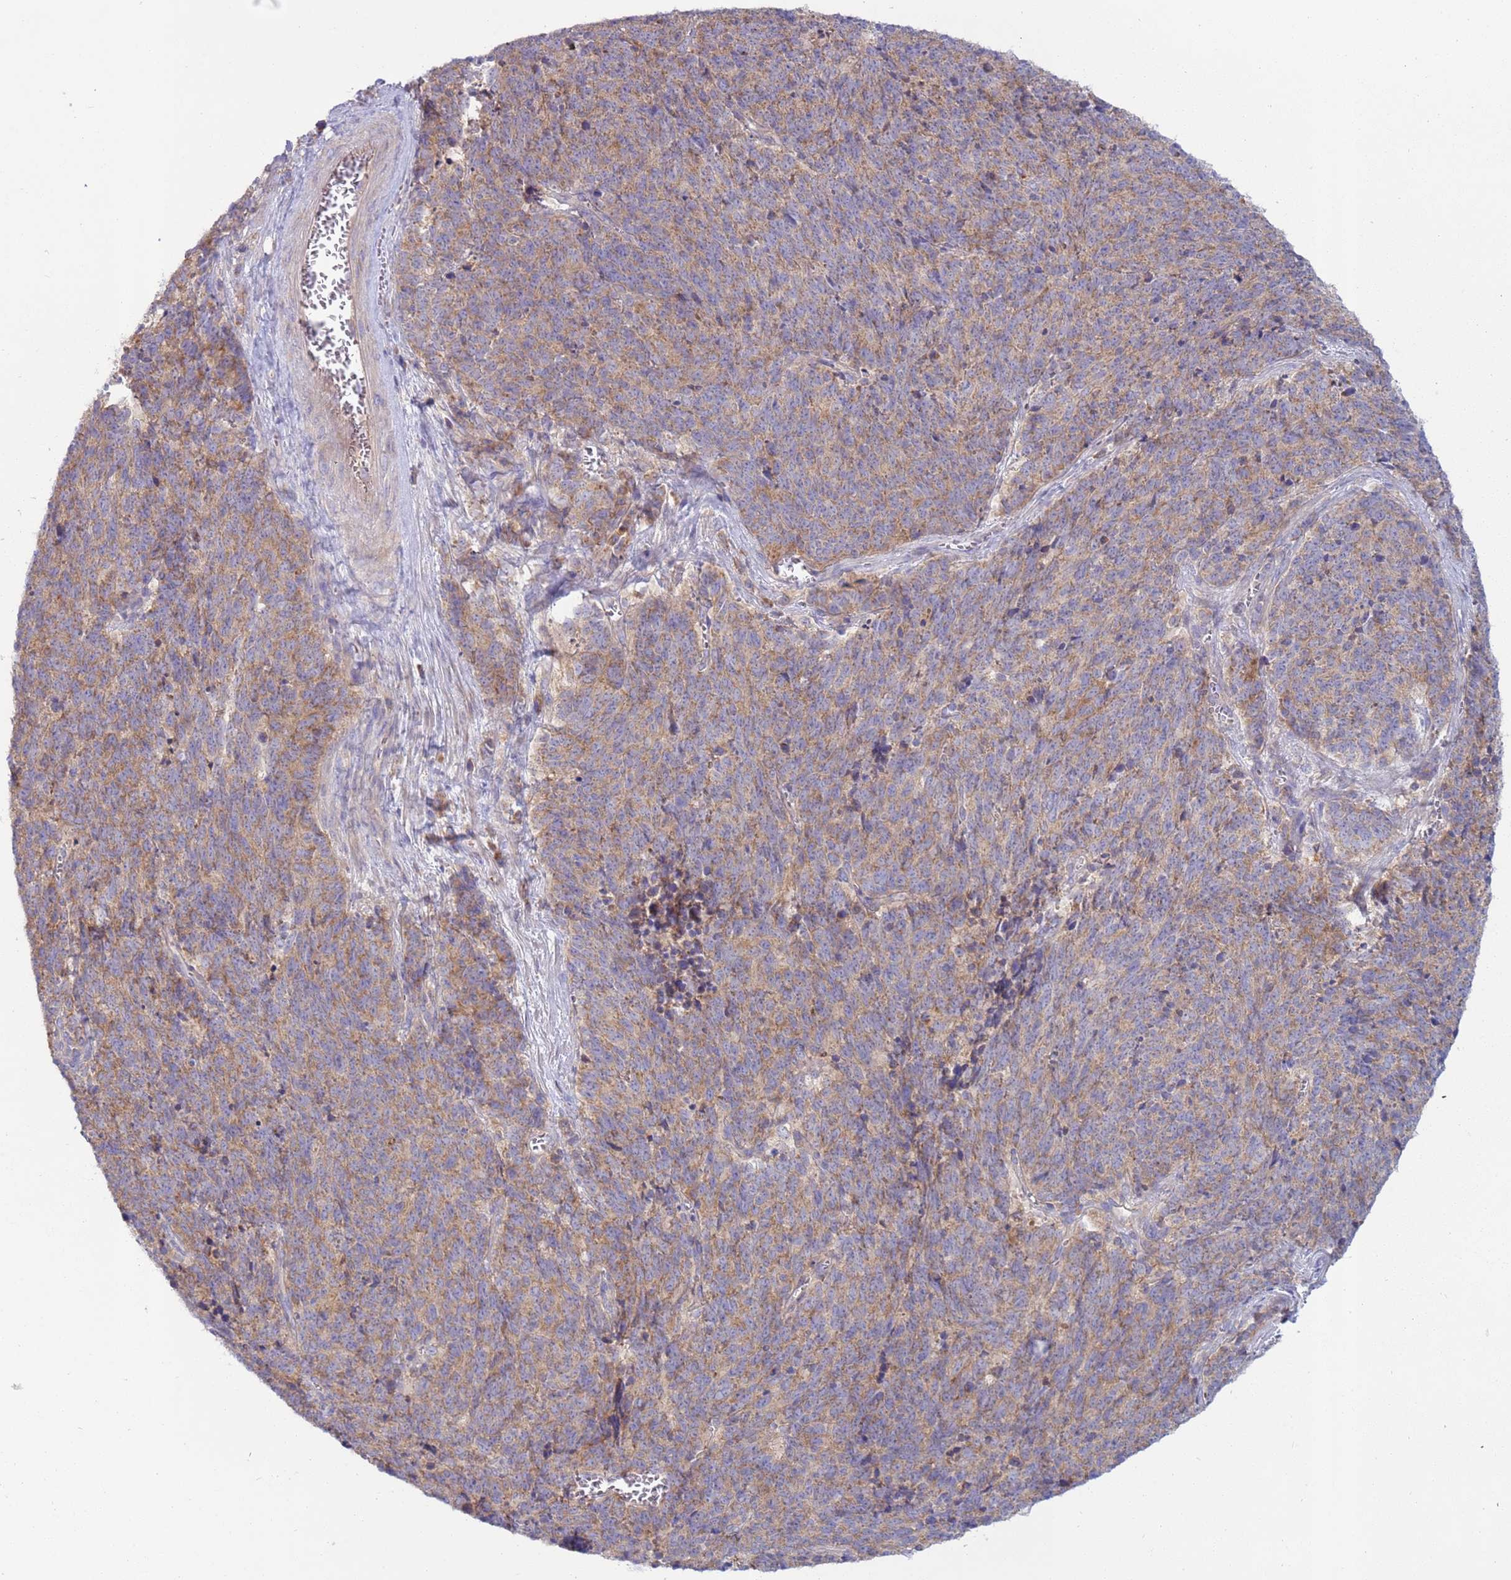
{"staining": {"intensity": "moderate", "quantity": ">75%", "location": "cytoplasmic/membranous"}, "tissue": "cervical cancer", "cell_type": "Tumor cells", "image_type": "cancer", "snomed": [{"axis": "morphology", "description": "Squamous cell carcinoma, NOS"}, {"axis": "topography", "description": "Cervix"}], "caption": "This photomicrograph reveals IHC staining of human cervical cancer, with medium moderate cytoplasmic/membranous positivity in about >75% of tumor cells.", "gene": "UQCRQ", "patient": {"sex": "female", "age": 29}}